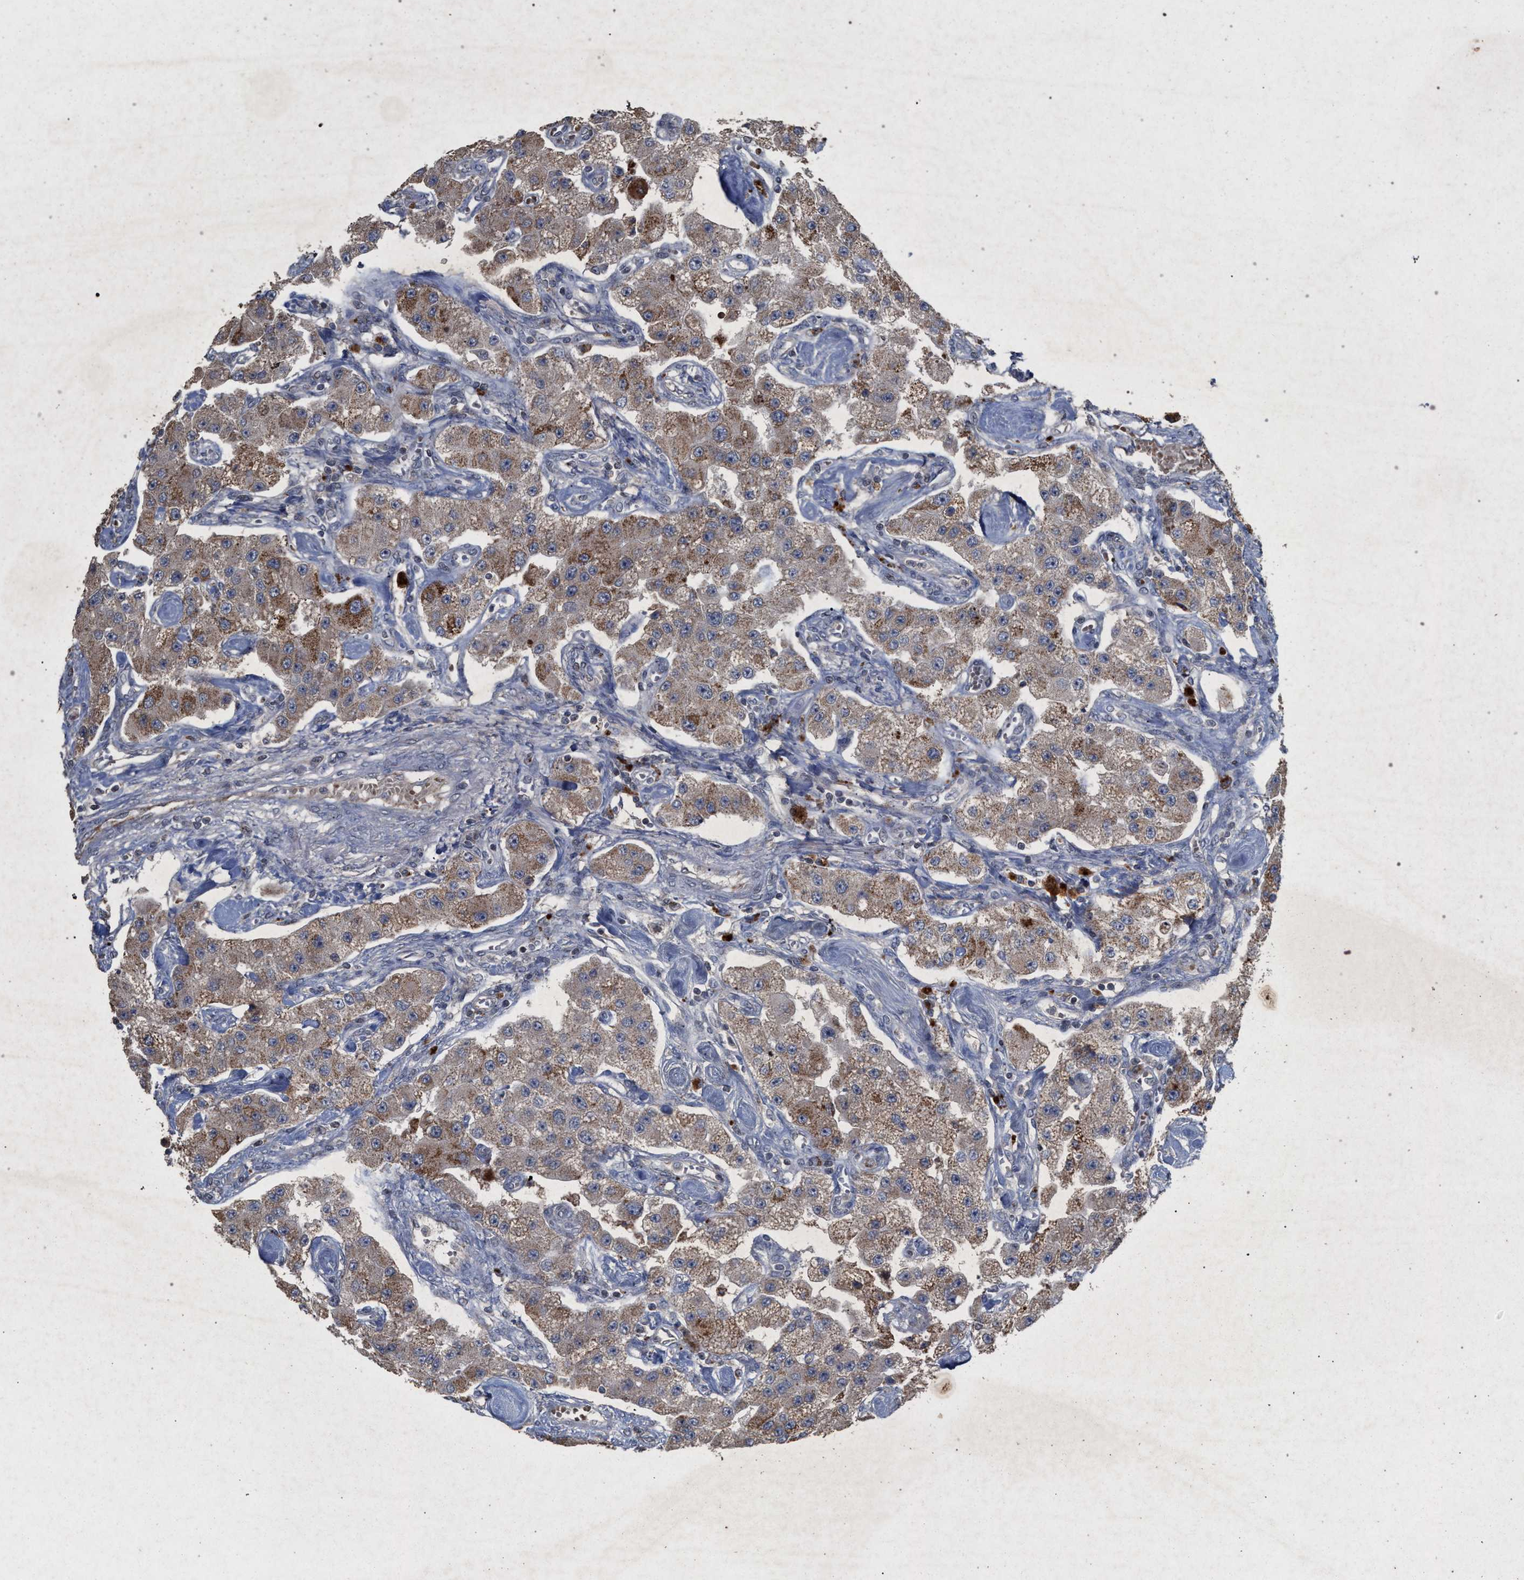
{"staining": {"intensity": "moderate", "quantity": ">75%", "location": "cytoplasmic/membranous"}, "tissue": "carcinoid", "cell_type": "Tumor cells", "image_type": "cancer", "snomed": [{"axis": "morphology", "description": "Carcinoid, malignant, NOS"}, {"axis": "topography", "description": "Pancreas"}], "caption": "A high-resolution micrograph shows IHC staining of carcinoid, which reveals moderate cytoplasmic/membranous positivity in approximately >75% of tumor cells.", "gene": "PKD2L1", "patient": {"sex": "male", "age": 41}}